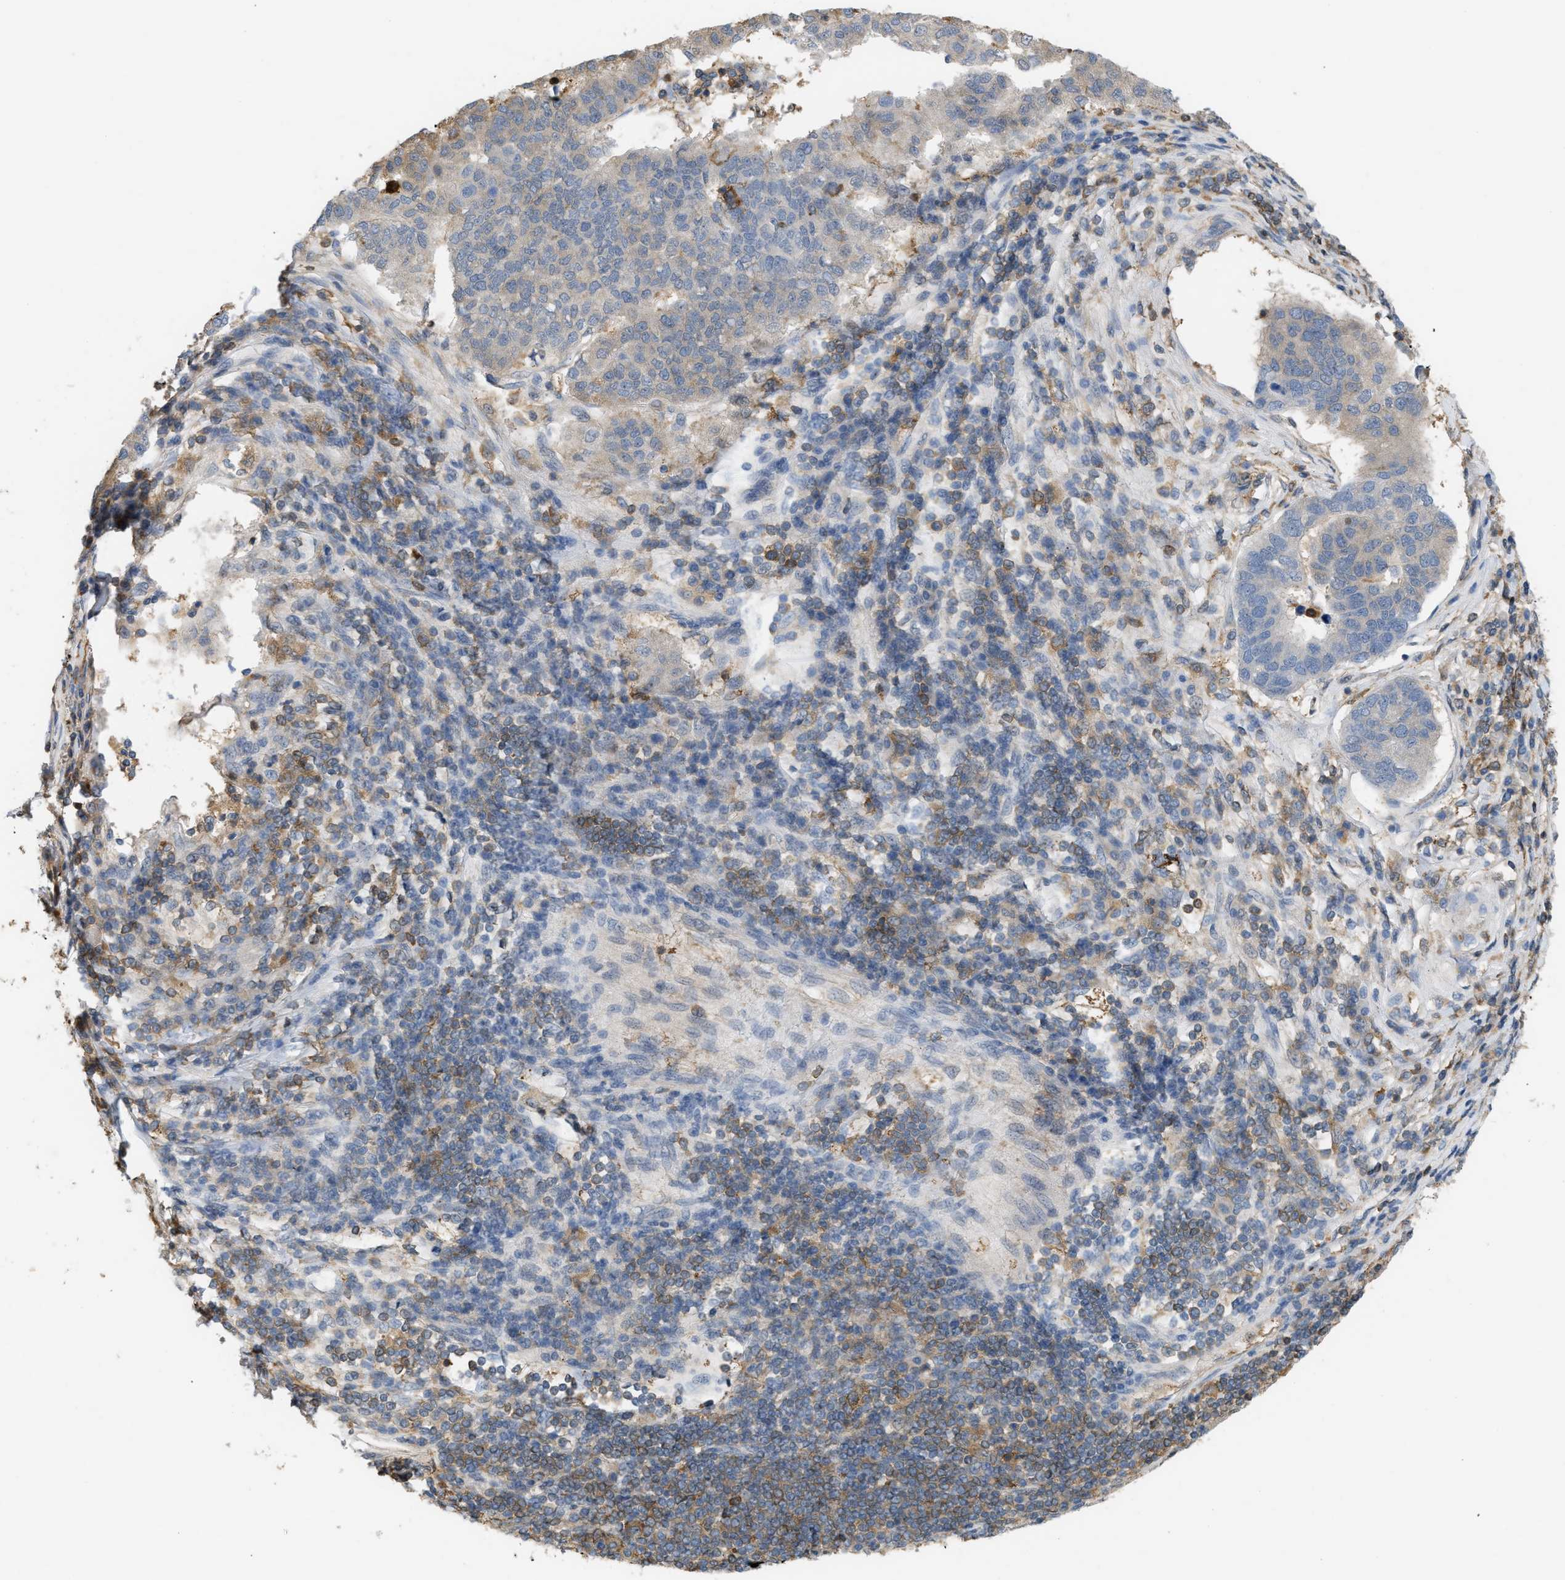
{"staining": {"intensity": "weak", "quantity": "25%-75%", "location": "cytoplasmic/membranous"}, "tissue": "pancreatic cancer", "cell_type": "Tumor cells", "image_type": "cancer", "snomed": [{"axis": "morphology", "description": "Adenocarcinoma, NOS"}, {"axis": "topography", "description": "Pancreas"}], "caption": "Adenocarcinoma (pancreatic) tissue reveals weak cytoplasmic/membranous expression in approximately 25%-75% of tumor cells The staining was performed using DAB (3,3'-diaminobenzidine), with brown indicating positive protein expression. Nuclei are stained blue with hematoxylin.", "gene": "ENO1", "patient": {"sex": "female", "age": 61}}